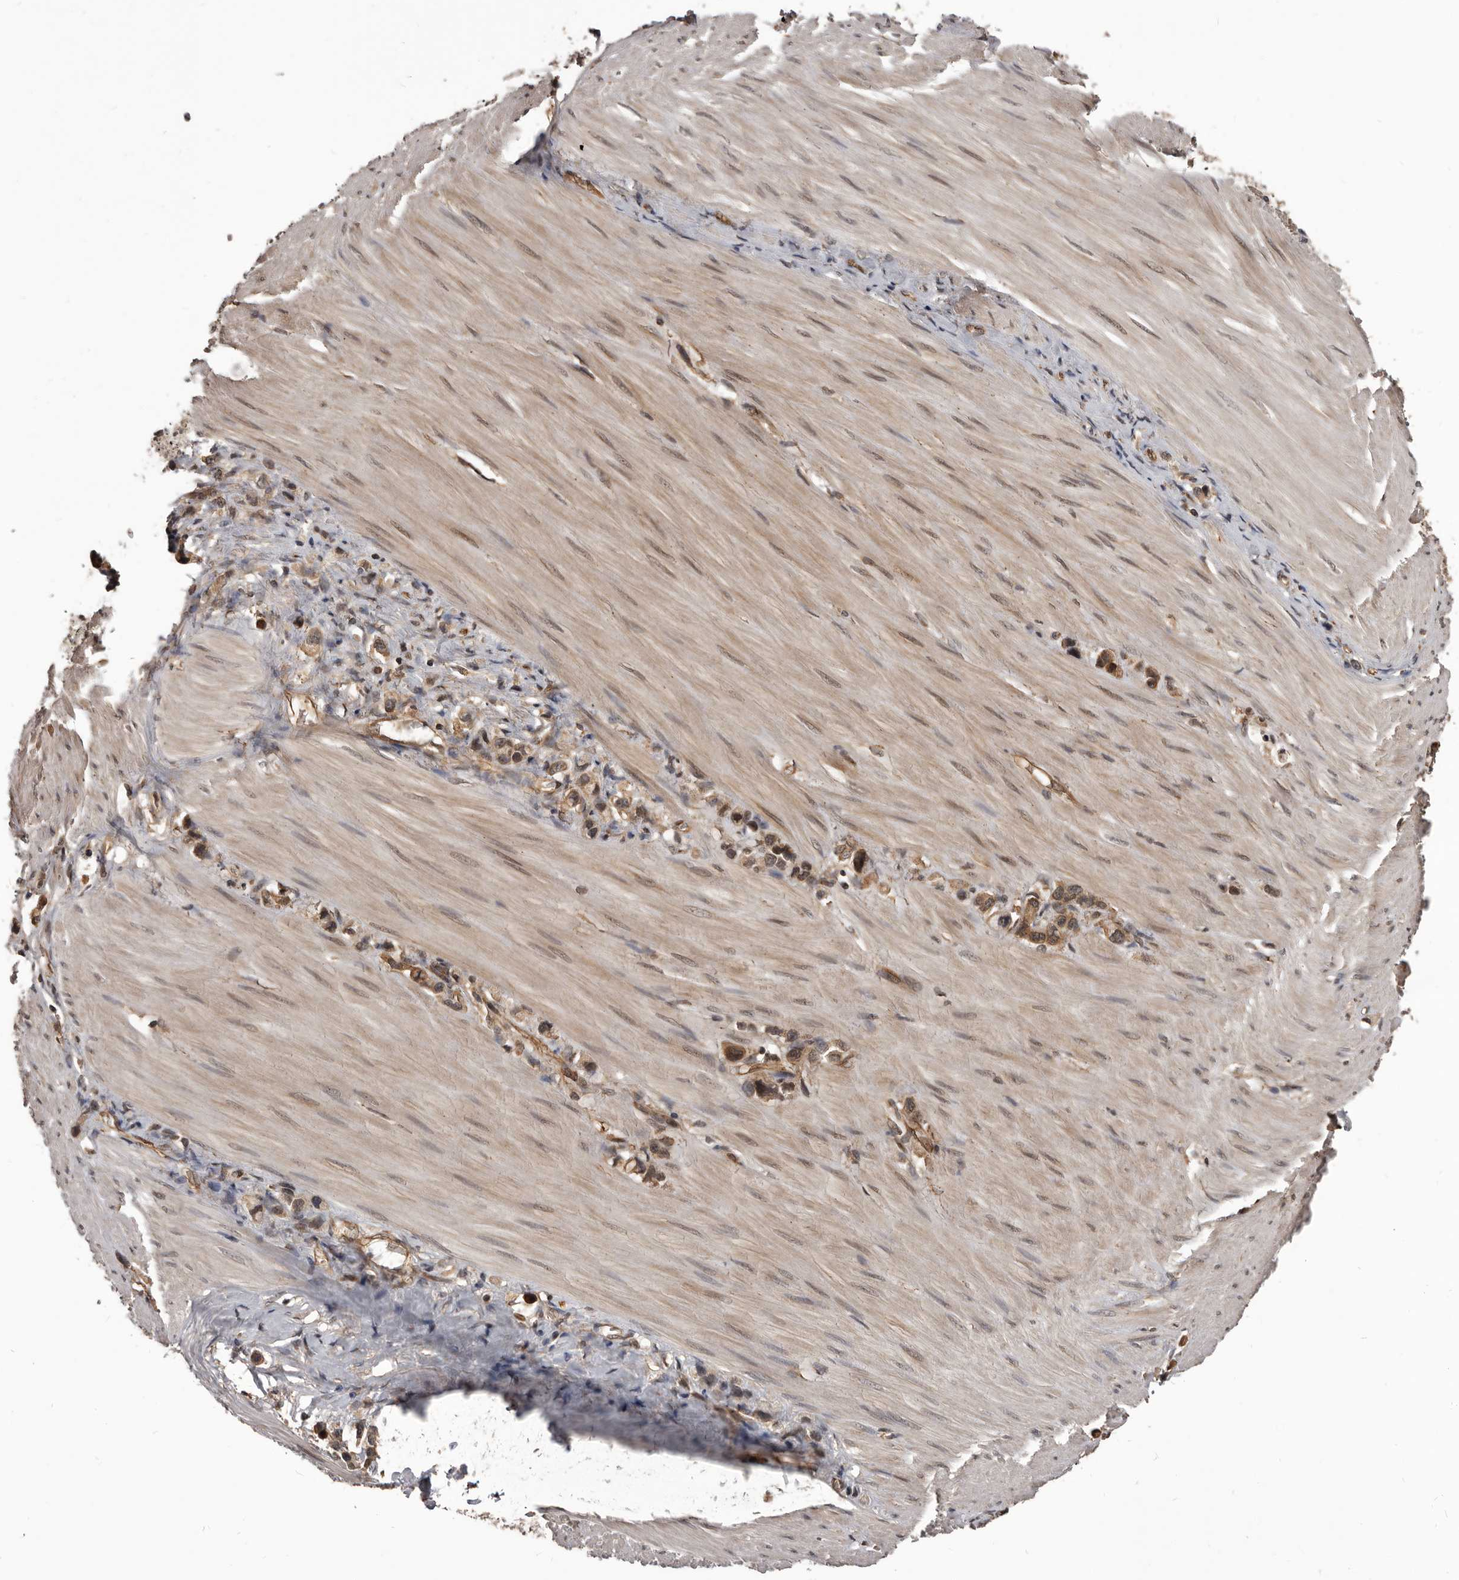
{"staining": {"intensity": "weak", "quantity": "25%-75%", "location": "cytoplasmic/membranous"}, "tissue": "stomach cancer", "cell_type": "Tumor cells", "image_type": "cancer", "snomed": [{"axis": "morphology", "description": "Adenocarcinoma, NOS"}, {"axis": "topography", "description": "Stomach"}], "caption": "Immunohistochemical staining of stomach cancer (adenocarcinoma) reveals low levels of weak cytoplasmic/membranous positivity in about 25%-75% of tumor cells.", "gene": "ADAMTS20", "patient": {"sex": "female", "age": 65}}